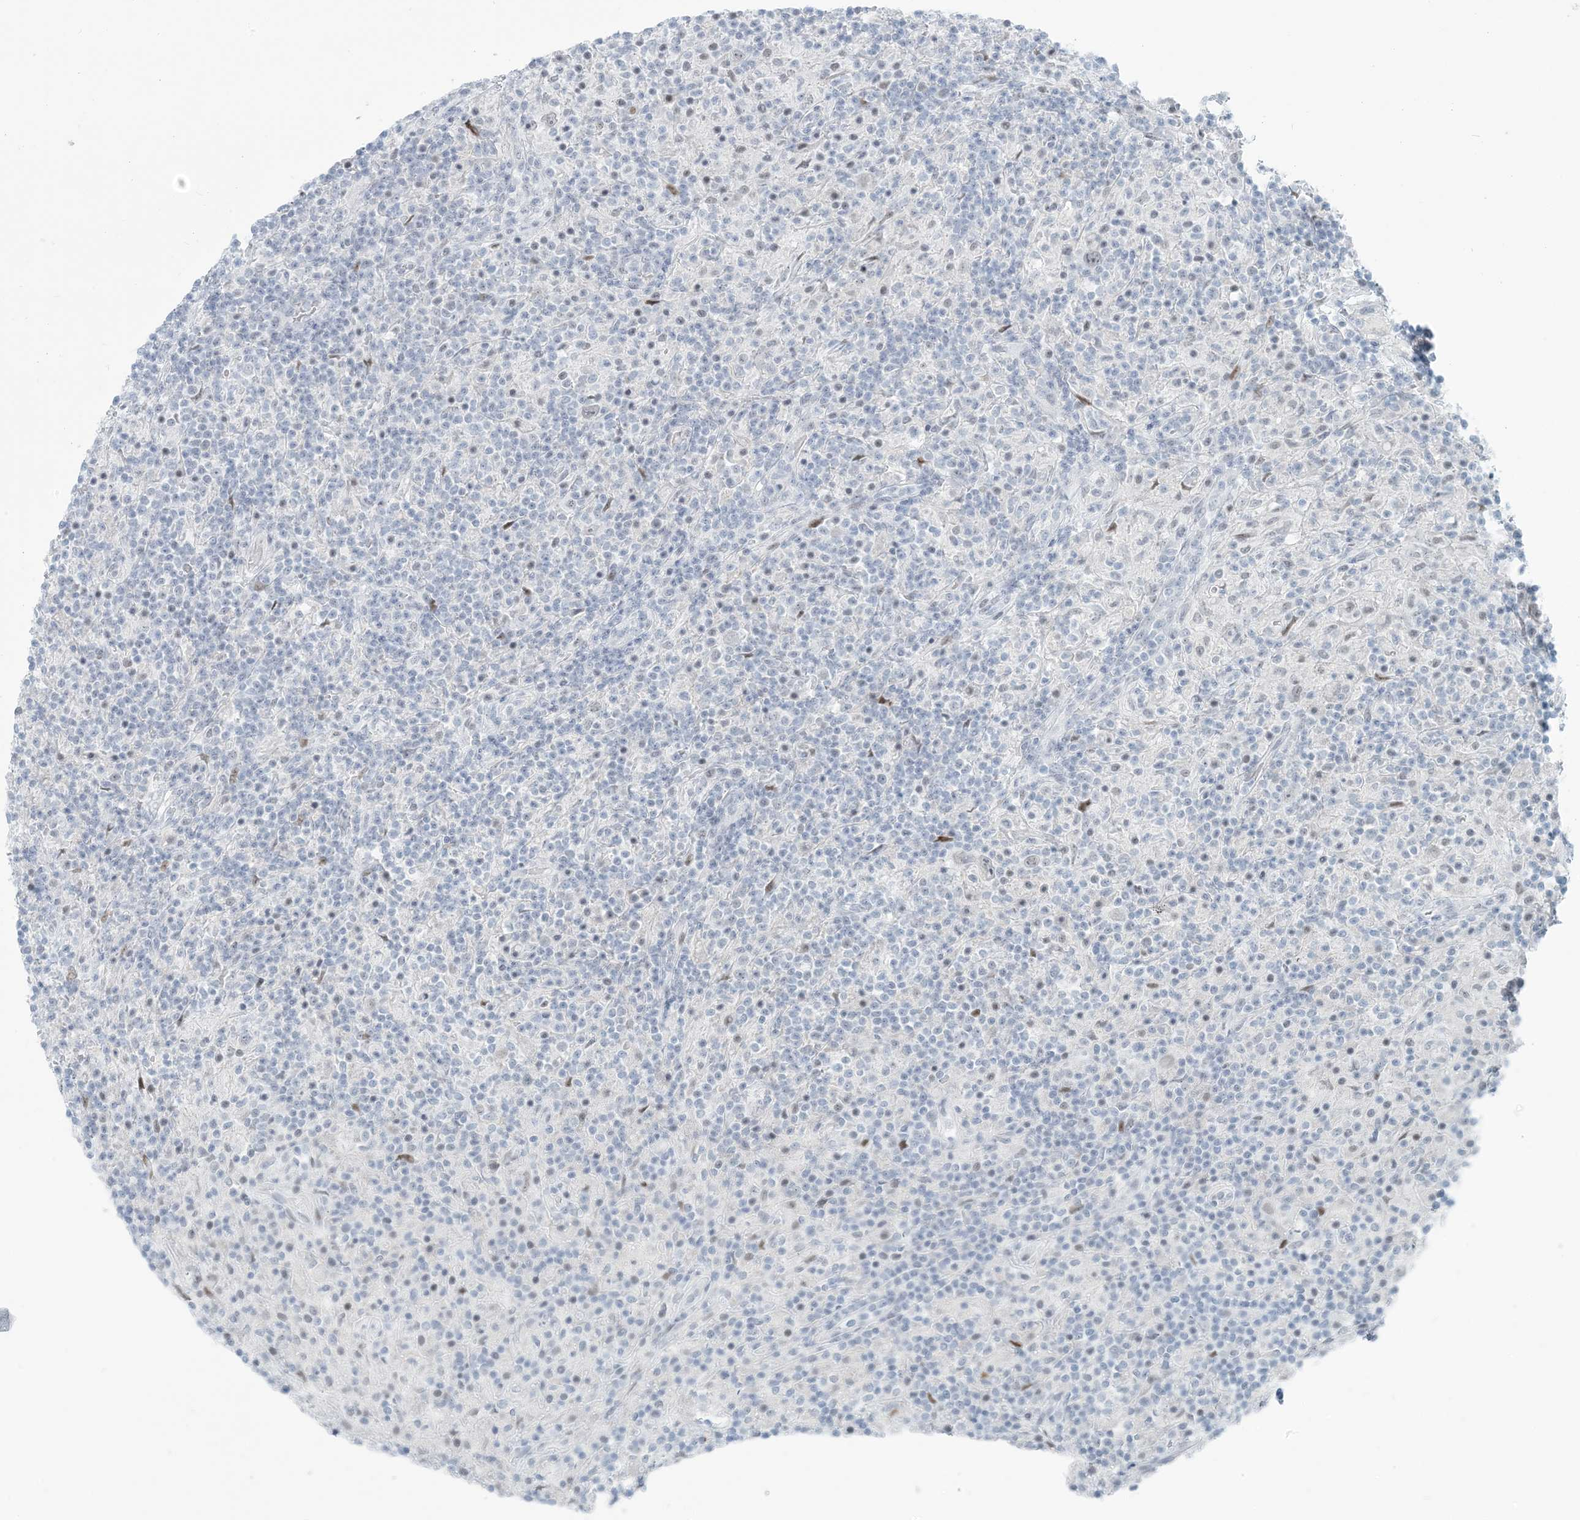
{"staining": {"intensity": "negative", "quantity": "none", "location": "none"}, "tissue": "lymphoma", "cell_type": "Tumor cells", "image_type": "cancer", "snomed": [{"axis": "morphology", "description": "Hodgkin's disease, NOS"}, {"axis": "topography", "description": "Lymph node"}], "caption": "Immunohistochemistry histopathology image of human lymphoma stained for a protein (brown), which exhibits no staining in tumor cells.", "gene": "SCML1", "patient": {"sex": "male", "age": 70}}